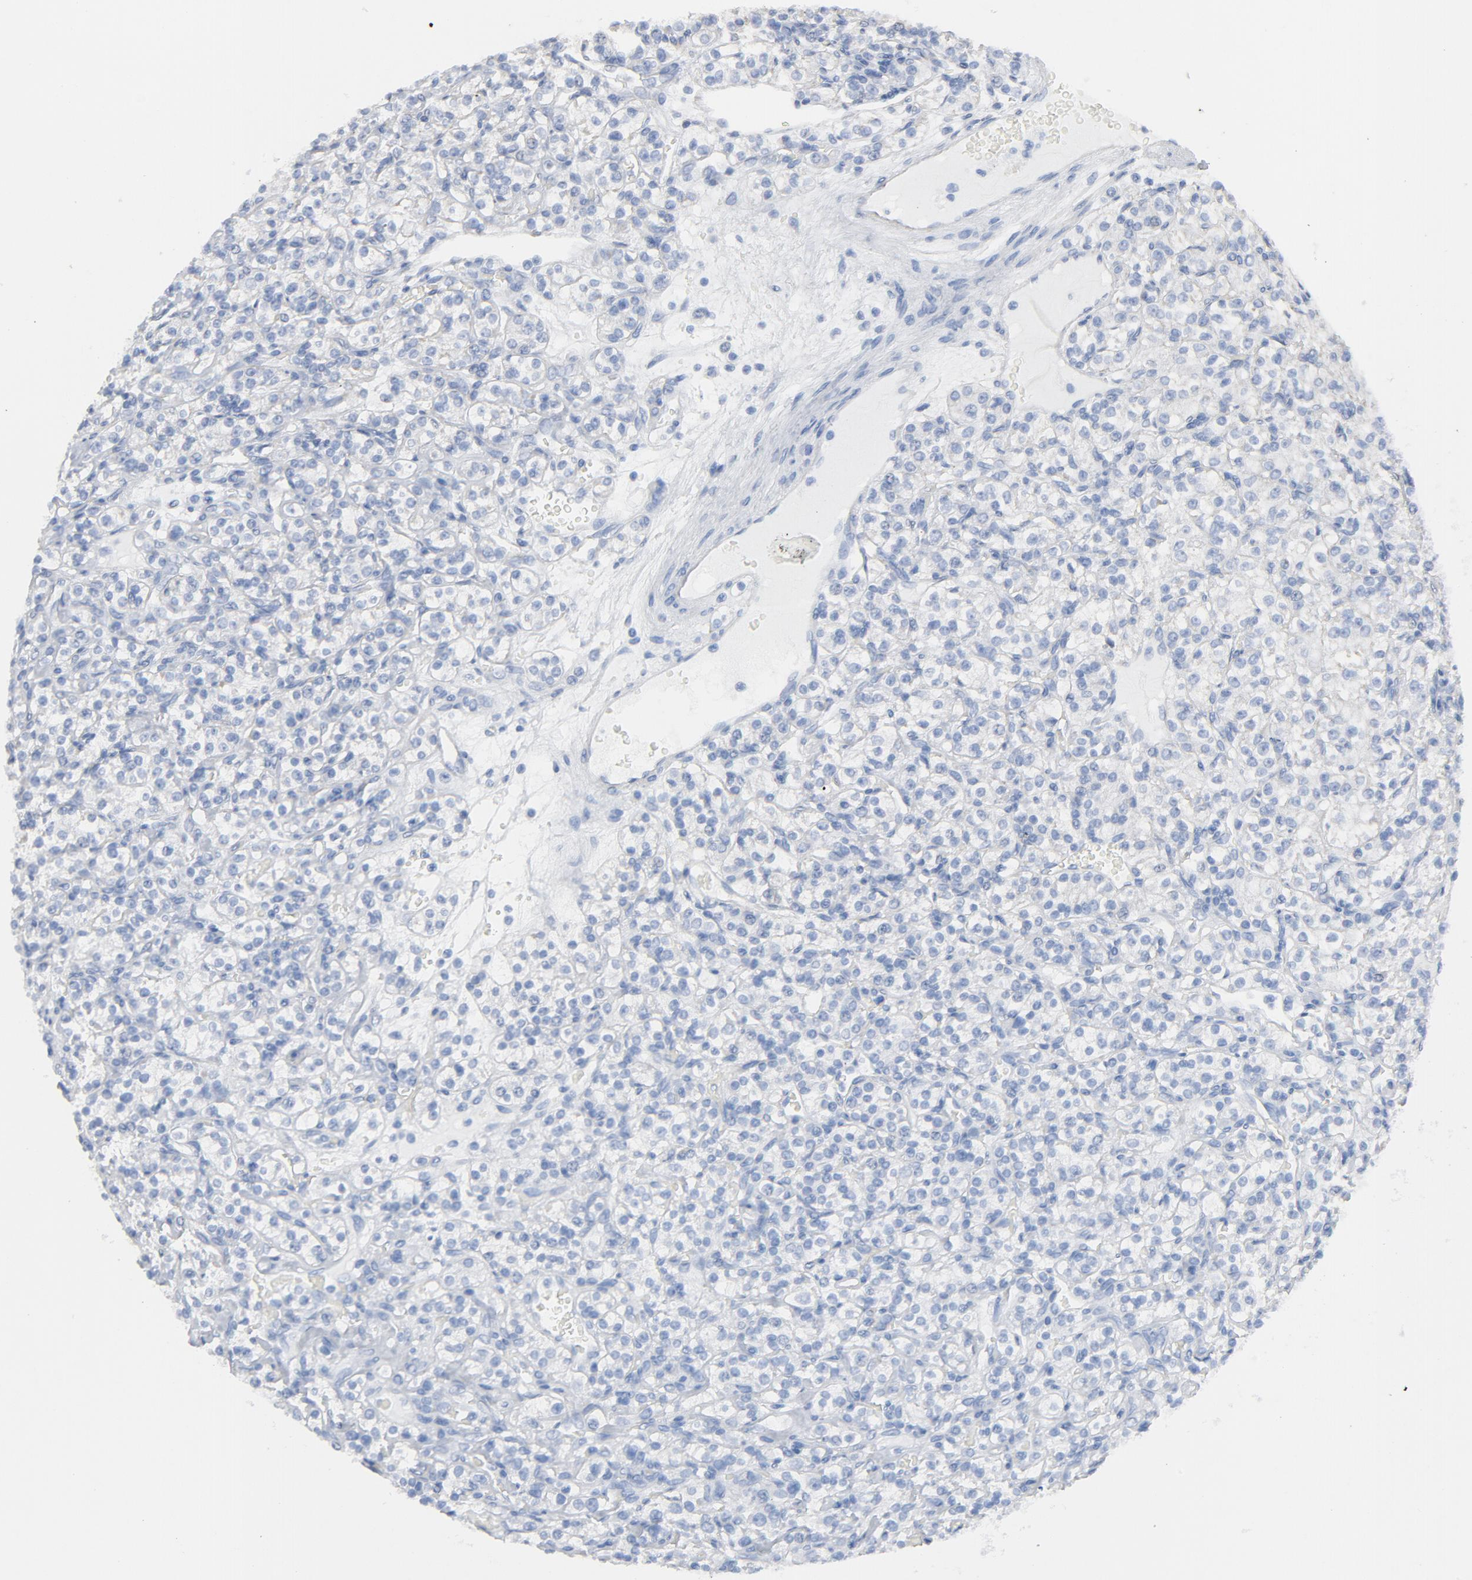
{"staining": {"intensity": "negative", "quantity": "none", "location": "none"}, "tissue": "renal cancer", "cell_type": "Tumor cells", "image_type": "cancer", "snomed": [{"axis": "morphology", "description": "Adenocarcinoma, NOS"}, {"axis": "topography", "description": "Kidney"}], "caption": "Immunohistochemistry histopathology image of human renal cancer (adenocarcinoma) stained for a protein (brown), which reveals no staining in tumor cells.", "gene": "C14orf119", "patient": {"sex": "male", "age": 77}}